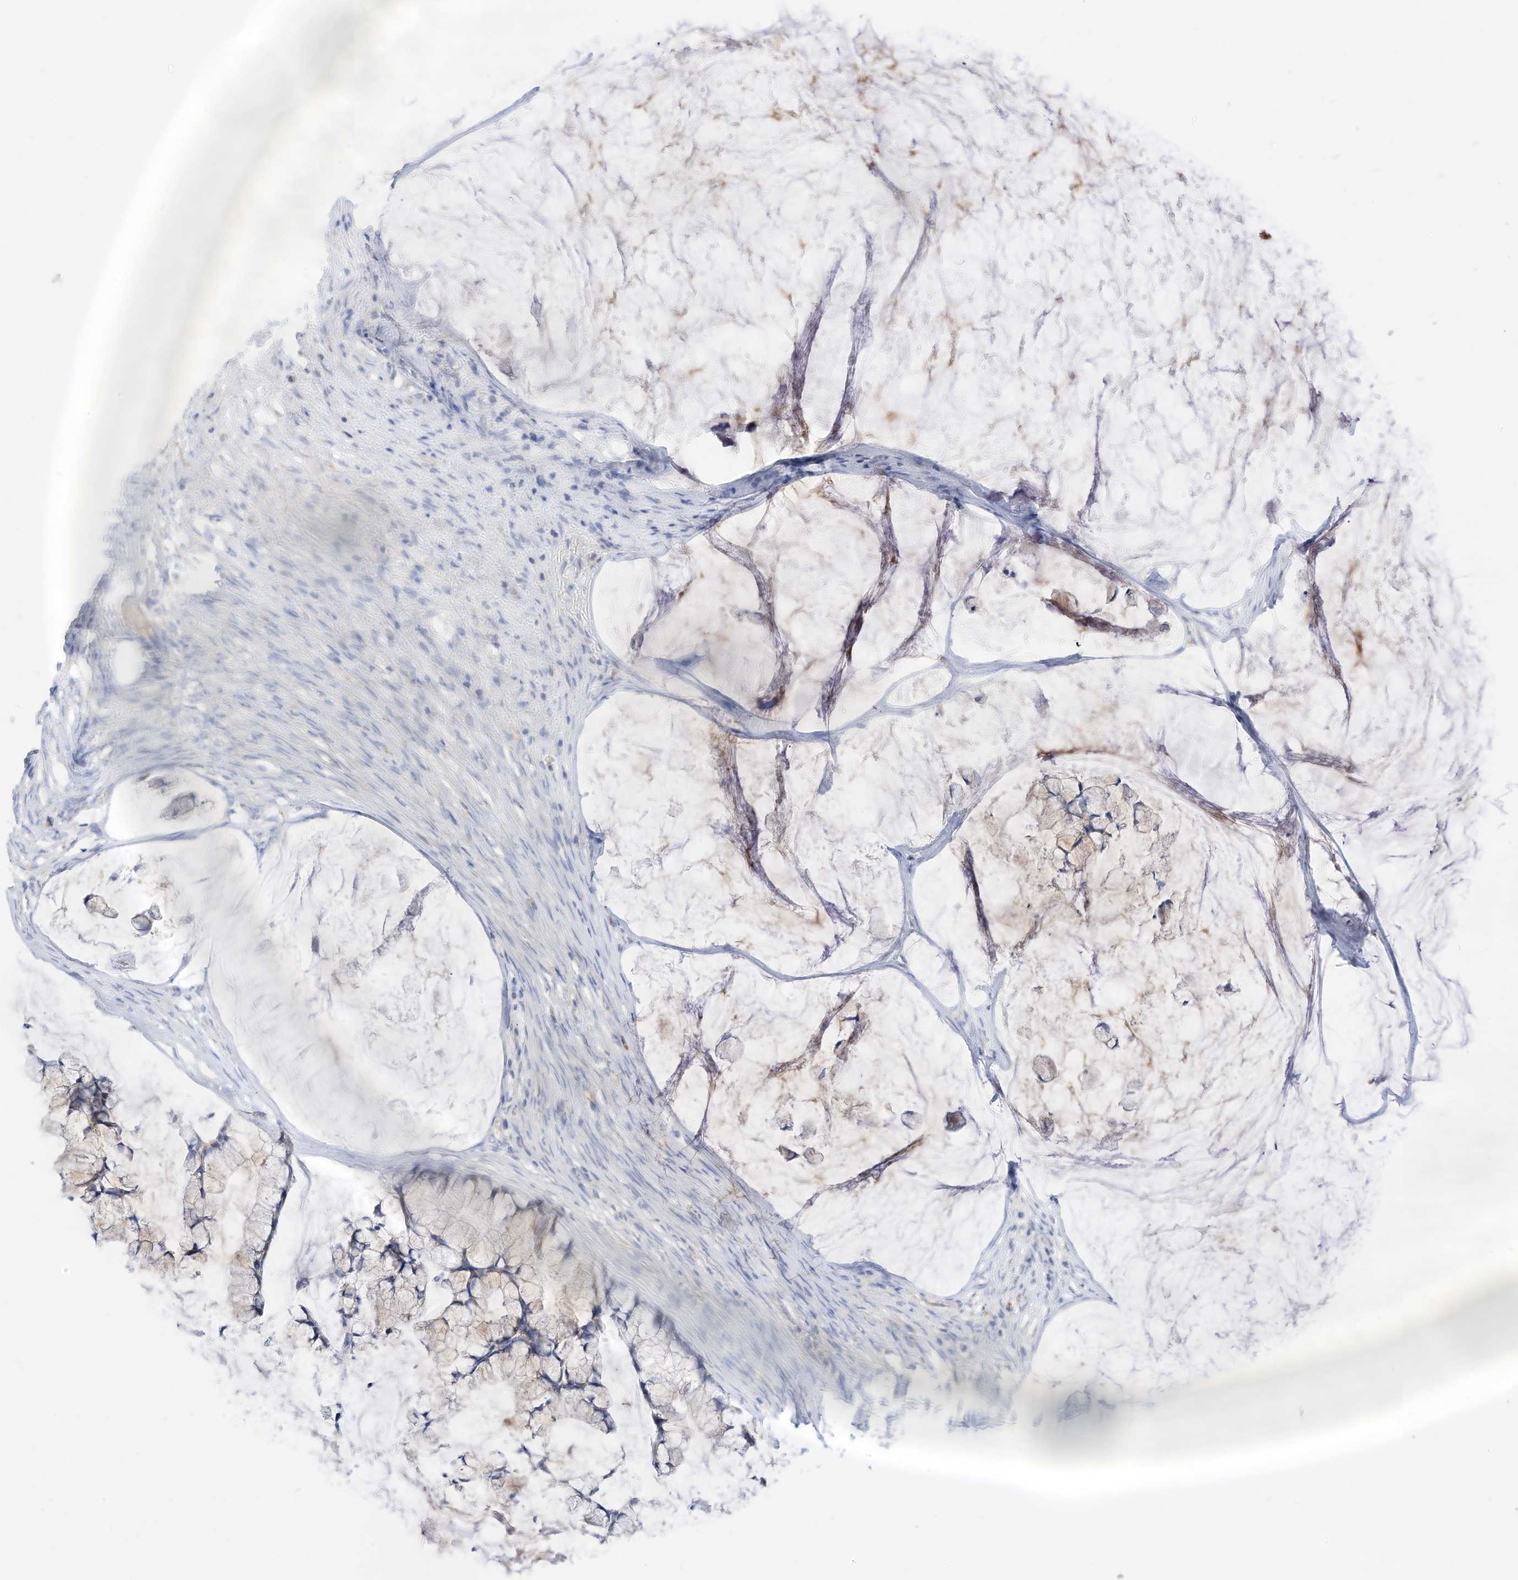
{"staining": {"intensity": "weak", "quantity": "<25%", "location": "cytoplasmic/membranous"}, "tissue": "ovarian cancer", "cell_type": "Tumor cells", "image_type": "cancer", "snomed": [{"axis": "morphology", "description": "Cystadenocarcinoma, mucinous, NOS"}, {"axis": "topography", "description": "Ovary"}], "caption": "This is an immunohistochemistry (IHC) histopathology image of mucinous cystadenocarcinoma (ovarian). There is no positivity in tumor cells.", "gene": "RHOH", "patient": {"sex": "female", "age": 42}}